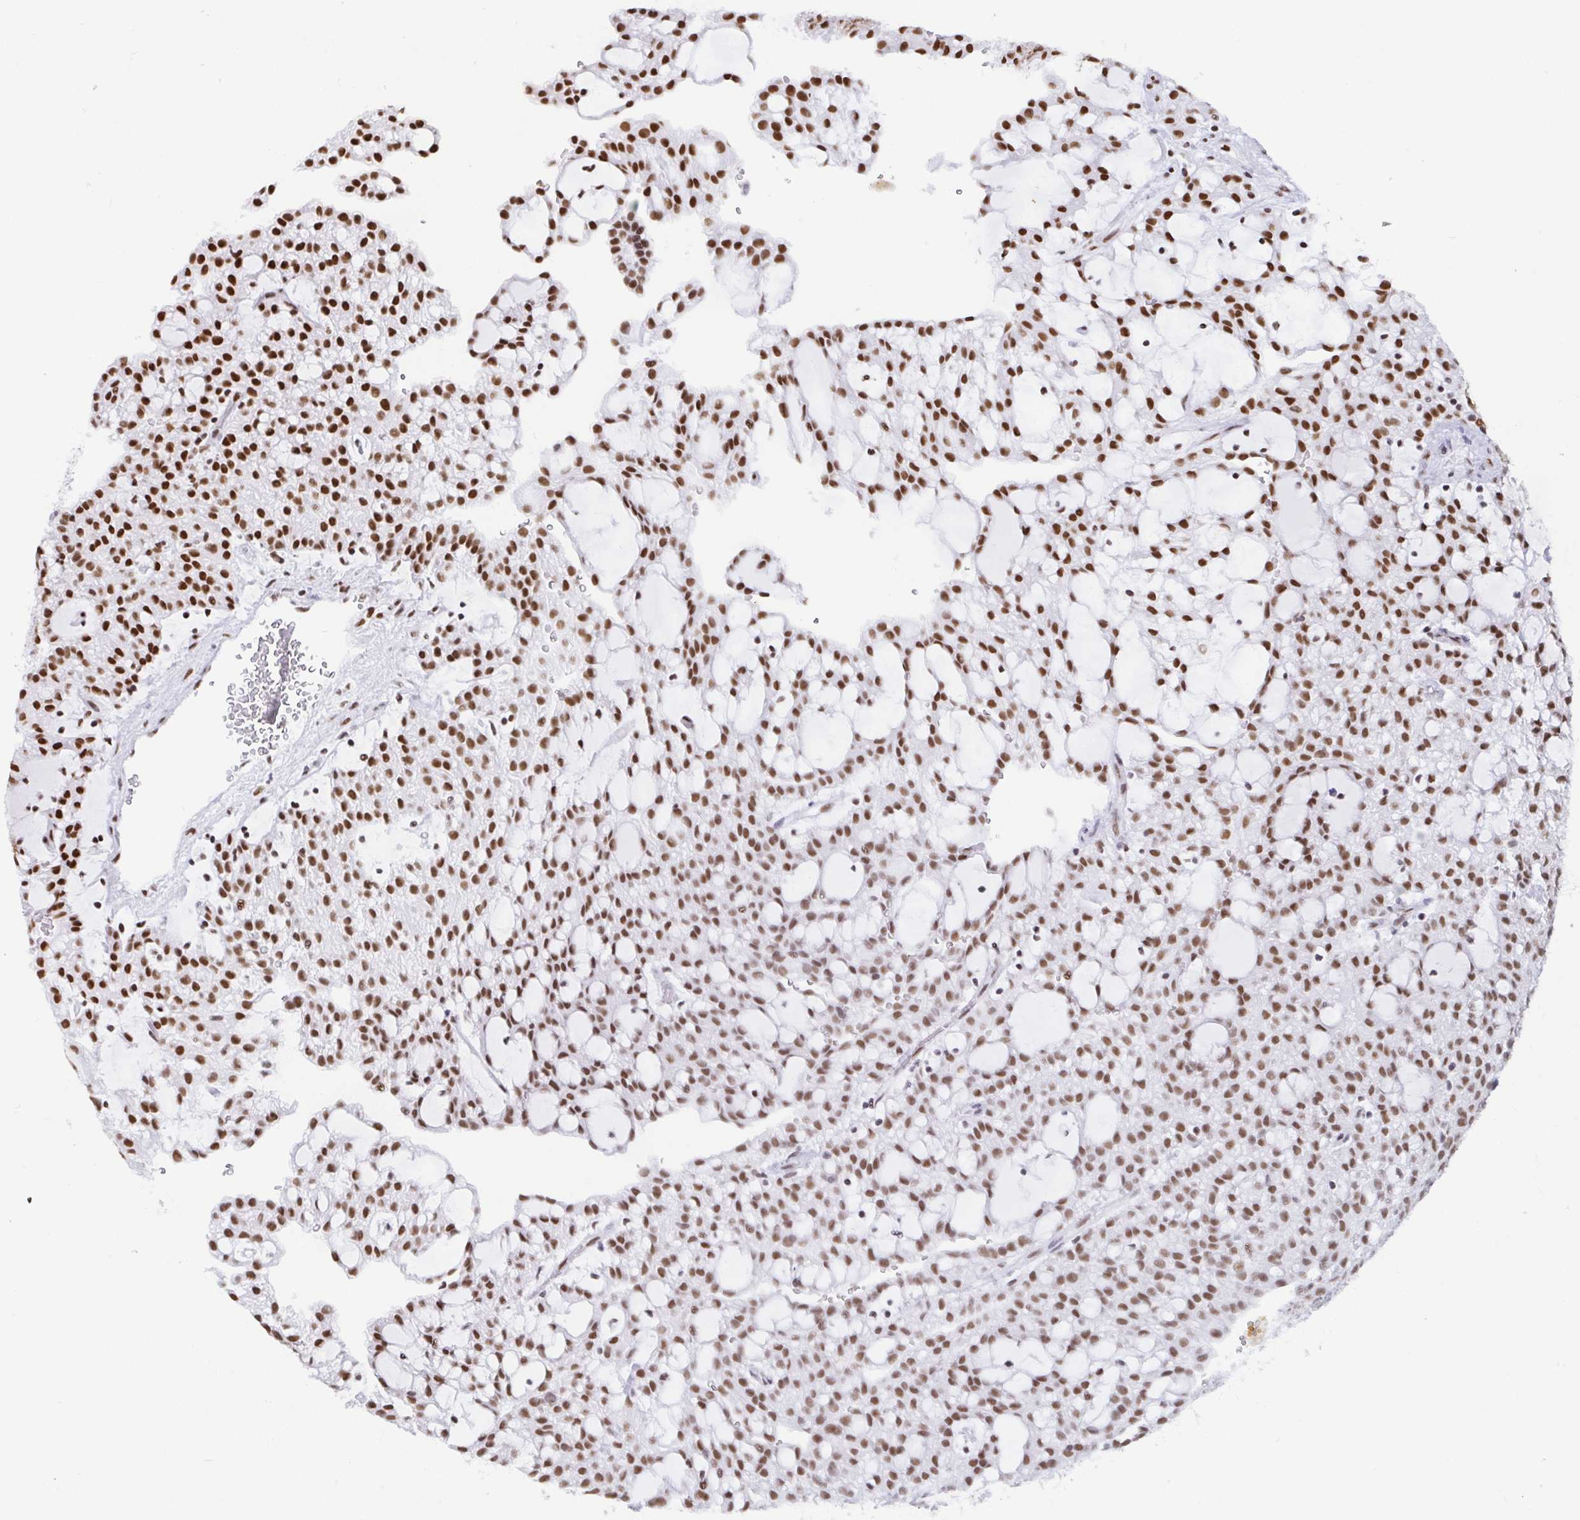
{"staining": {"intensity": "strong", "quantity": ">75%", "location": "nuclear"}, "tissue": "renal cancer", "cell_type": "Tumor cells", "image_type": "cancer", "snomed": [{"axis": "morphology", "description": "Adenocarcinoma, NOS"}, {"axis": "topography", "description": "Kidney"}], "caption": "About >75% of tumor cells in human adenocarcinoma (renal) demonstrate strong nuclear protein positivity as visualized by brown immunohistochemical staining.", "gene": "EWSR1", "patient": {"sex": "male", "age": 63}}